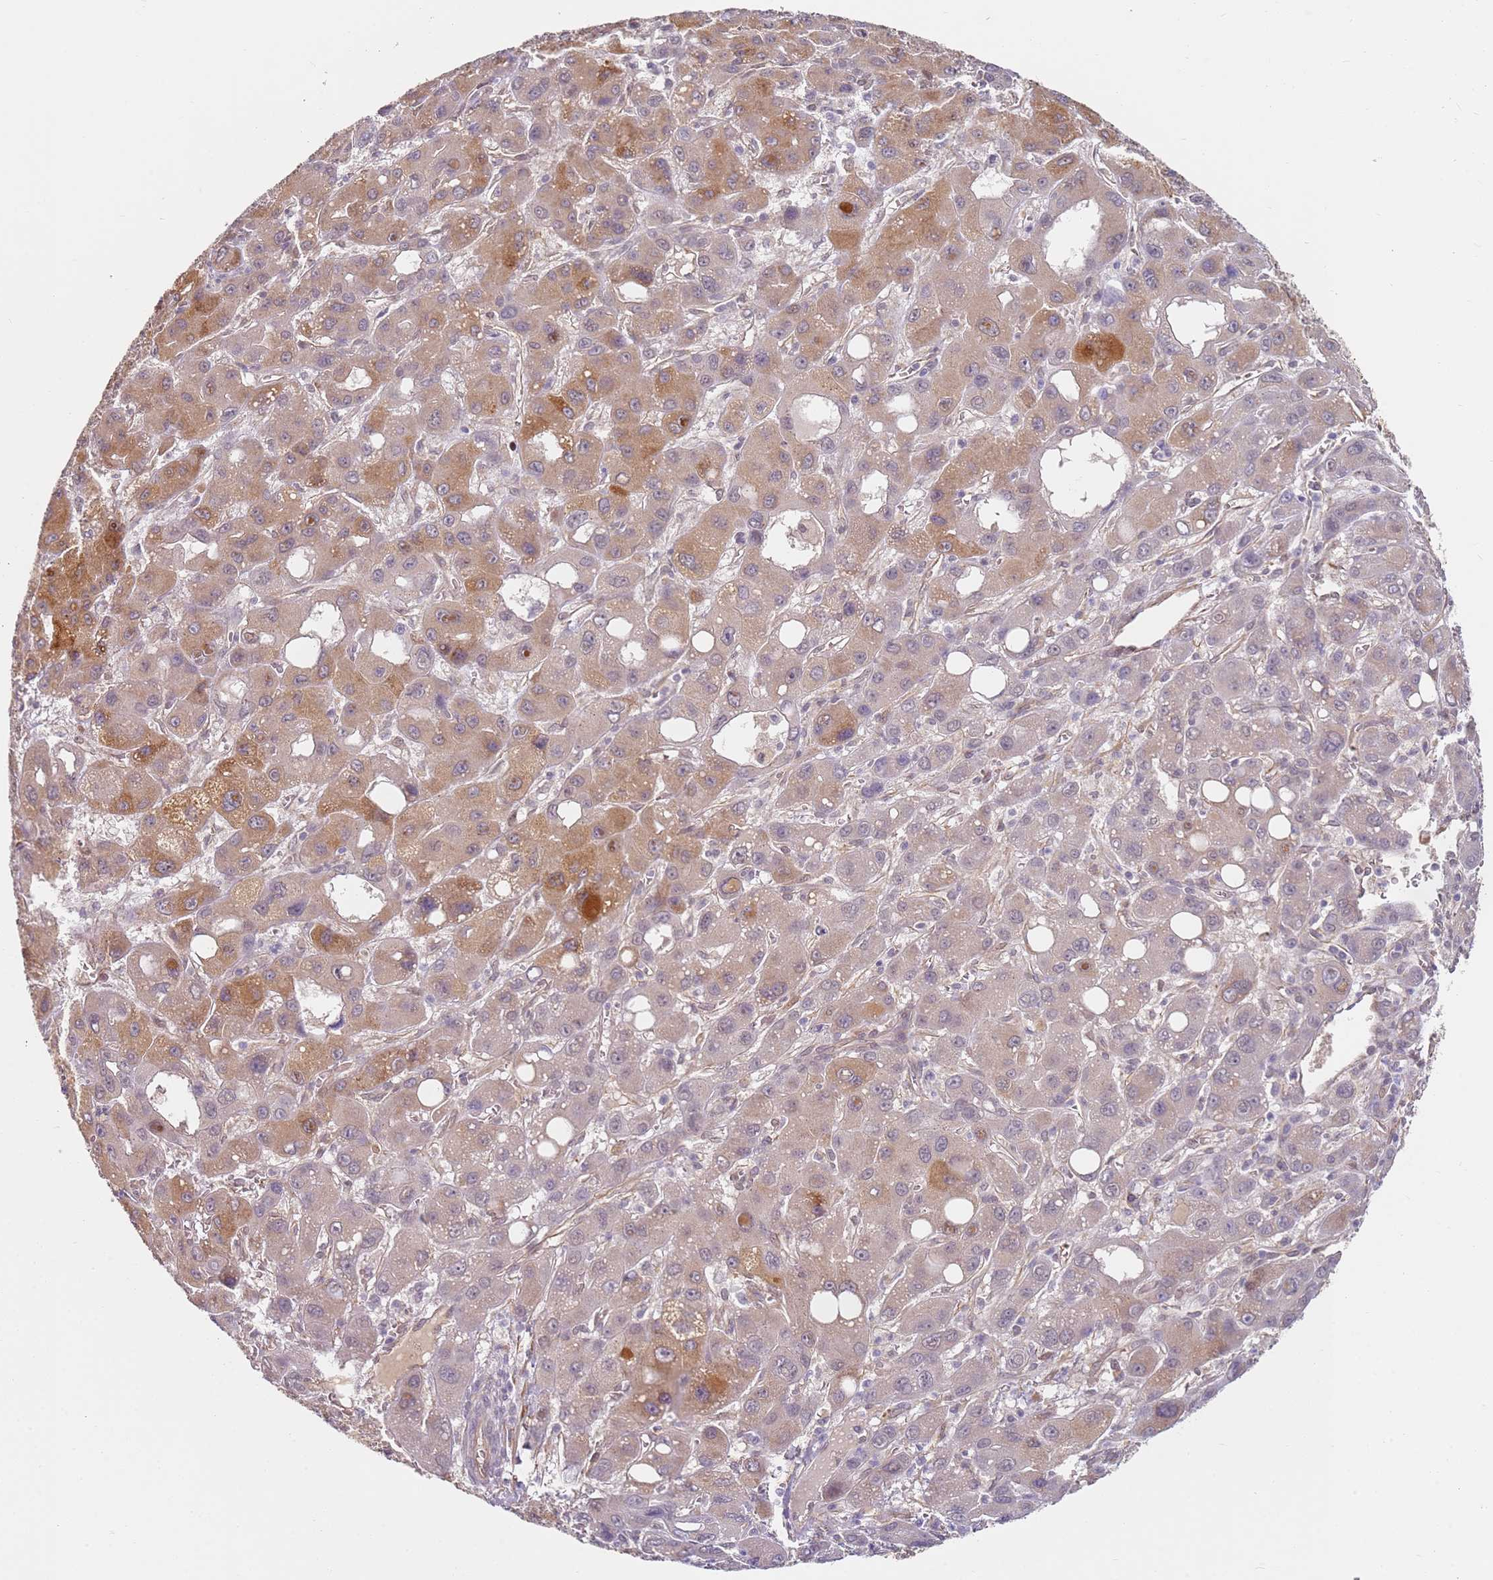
{"staining": {"intensity": "moderate", "quantity": "<25%", "location": "cytoplasmic/membranous"}, "tissue": "liver cancer", "cell_type": "Tumor cells", "image_type": "cancer", "snomed": [{"axis": "morphology", "description": "Carcinoma, Hepatocellular, NOS"}, {"axis": "topography", "description": "Liver"}], "caption": "Liver cancer (hepatocellular carcinoma) stained with a brown dye displays moderate cytoplasmic/membranous positive positivity in approximately <25% of tumor cells.", "gene": "WDR93", "patient": {"sex": "male", "age": 55}}